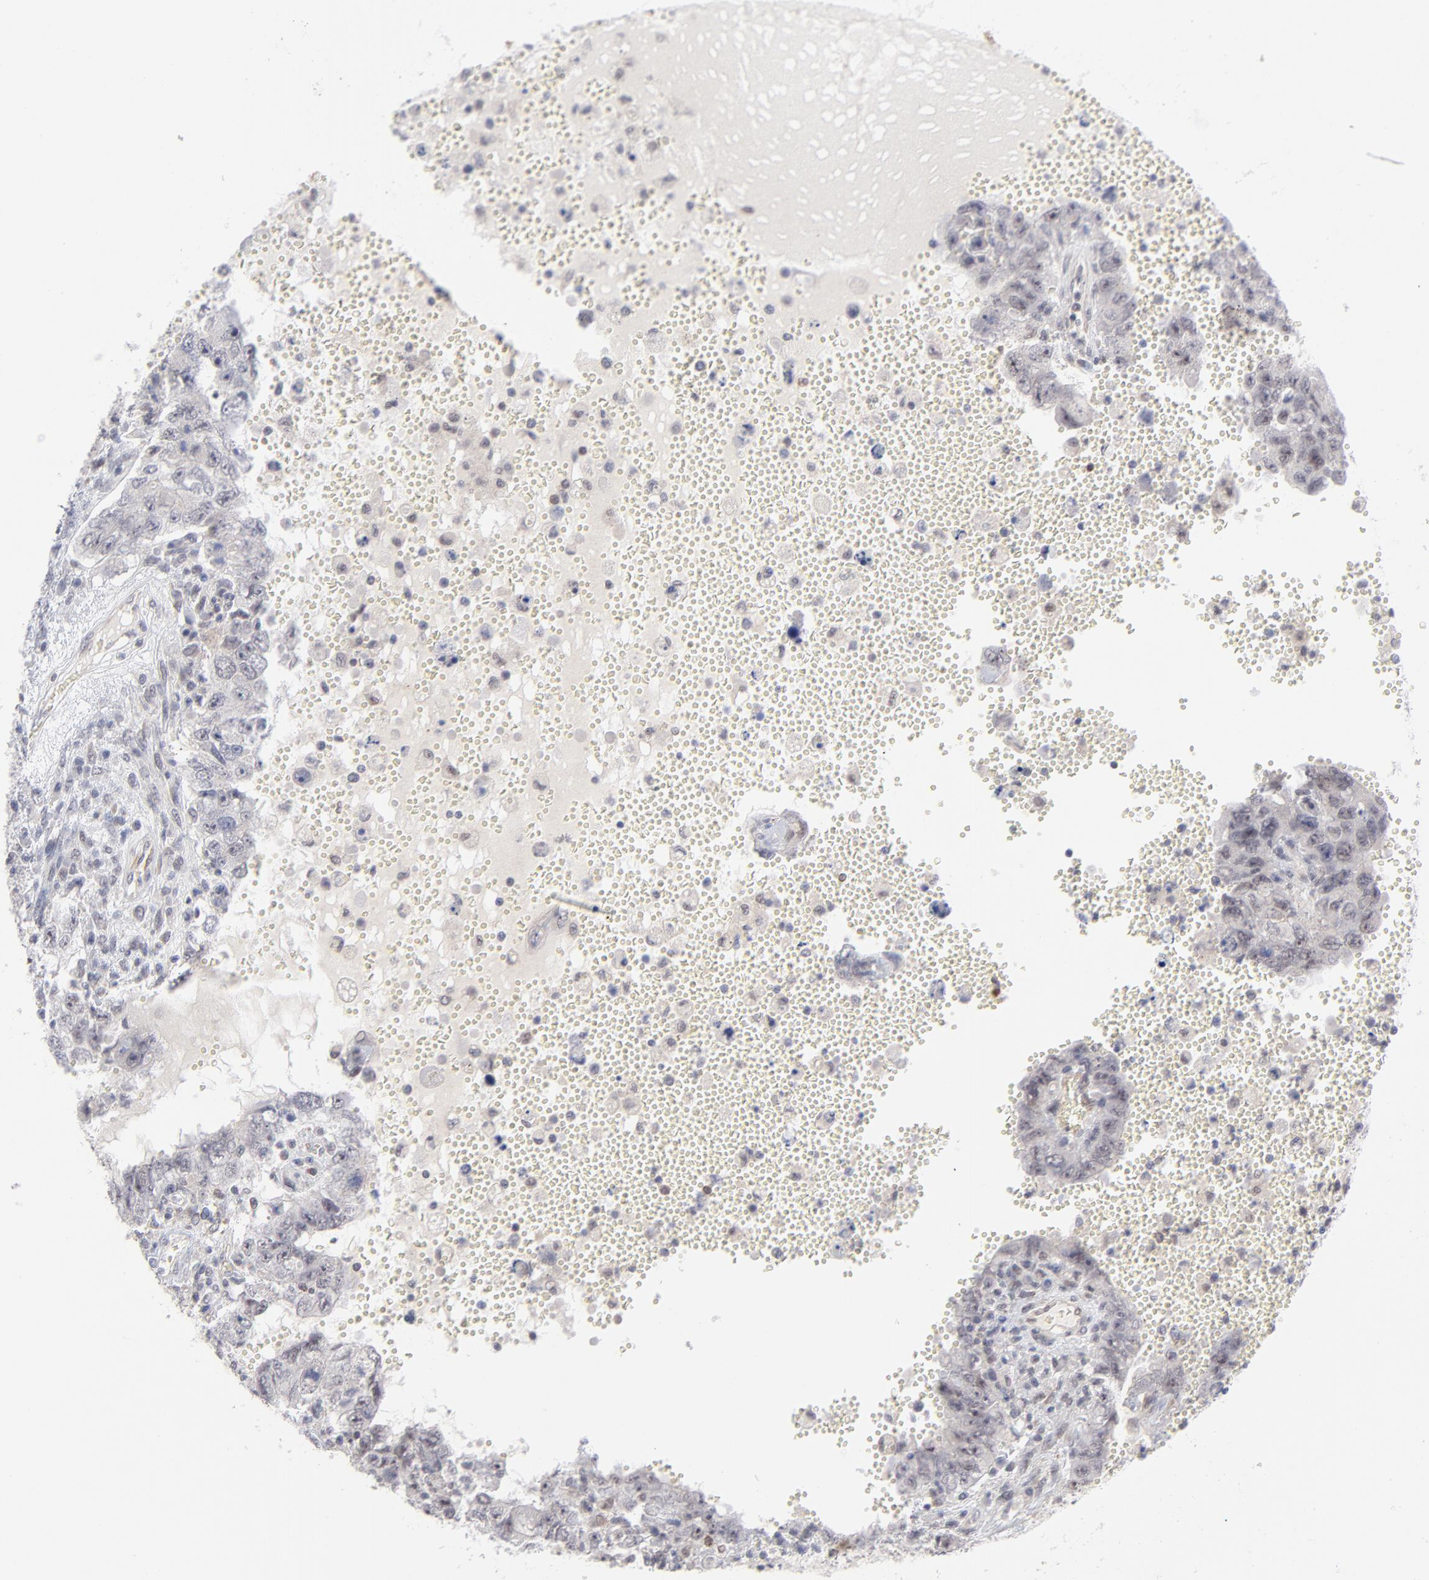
{"staining": {"intensity": "weak", "quantity": "25%-75%", "location": "nuclear"}, "tissue": "testis cancer", "cell_type": "Tumor cells", "image_type": "cancer", "snomed": [{"axis": "morphology", "description": "Carcinoma, Embryonal, NOS"}, {"axis": "topography", "description": "Testis"}], "caption": "Protein positivity by IHC displays weak nuclear staining in approximately 25%-75% of tumor cells in testis cancer.", "gene": "NBN", "patient": {"sex": "male", "age": 26}}